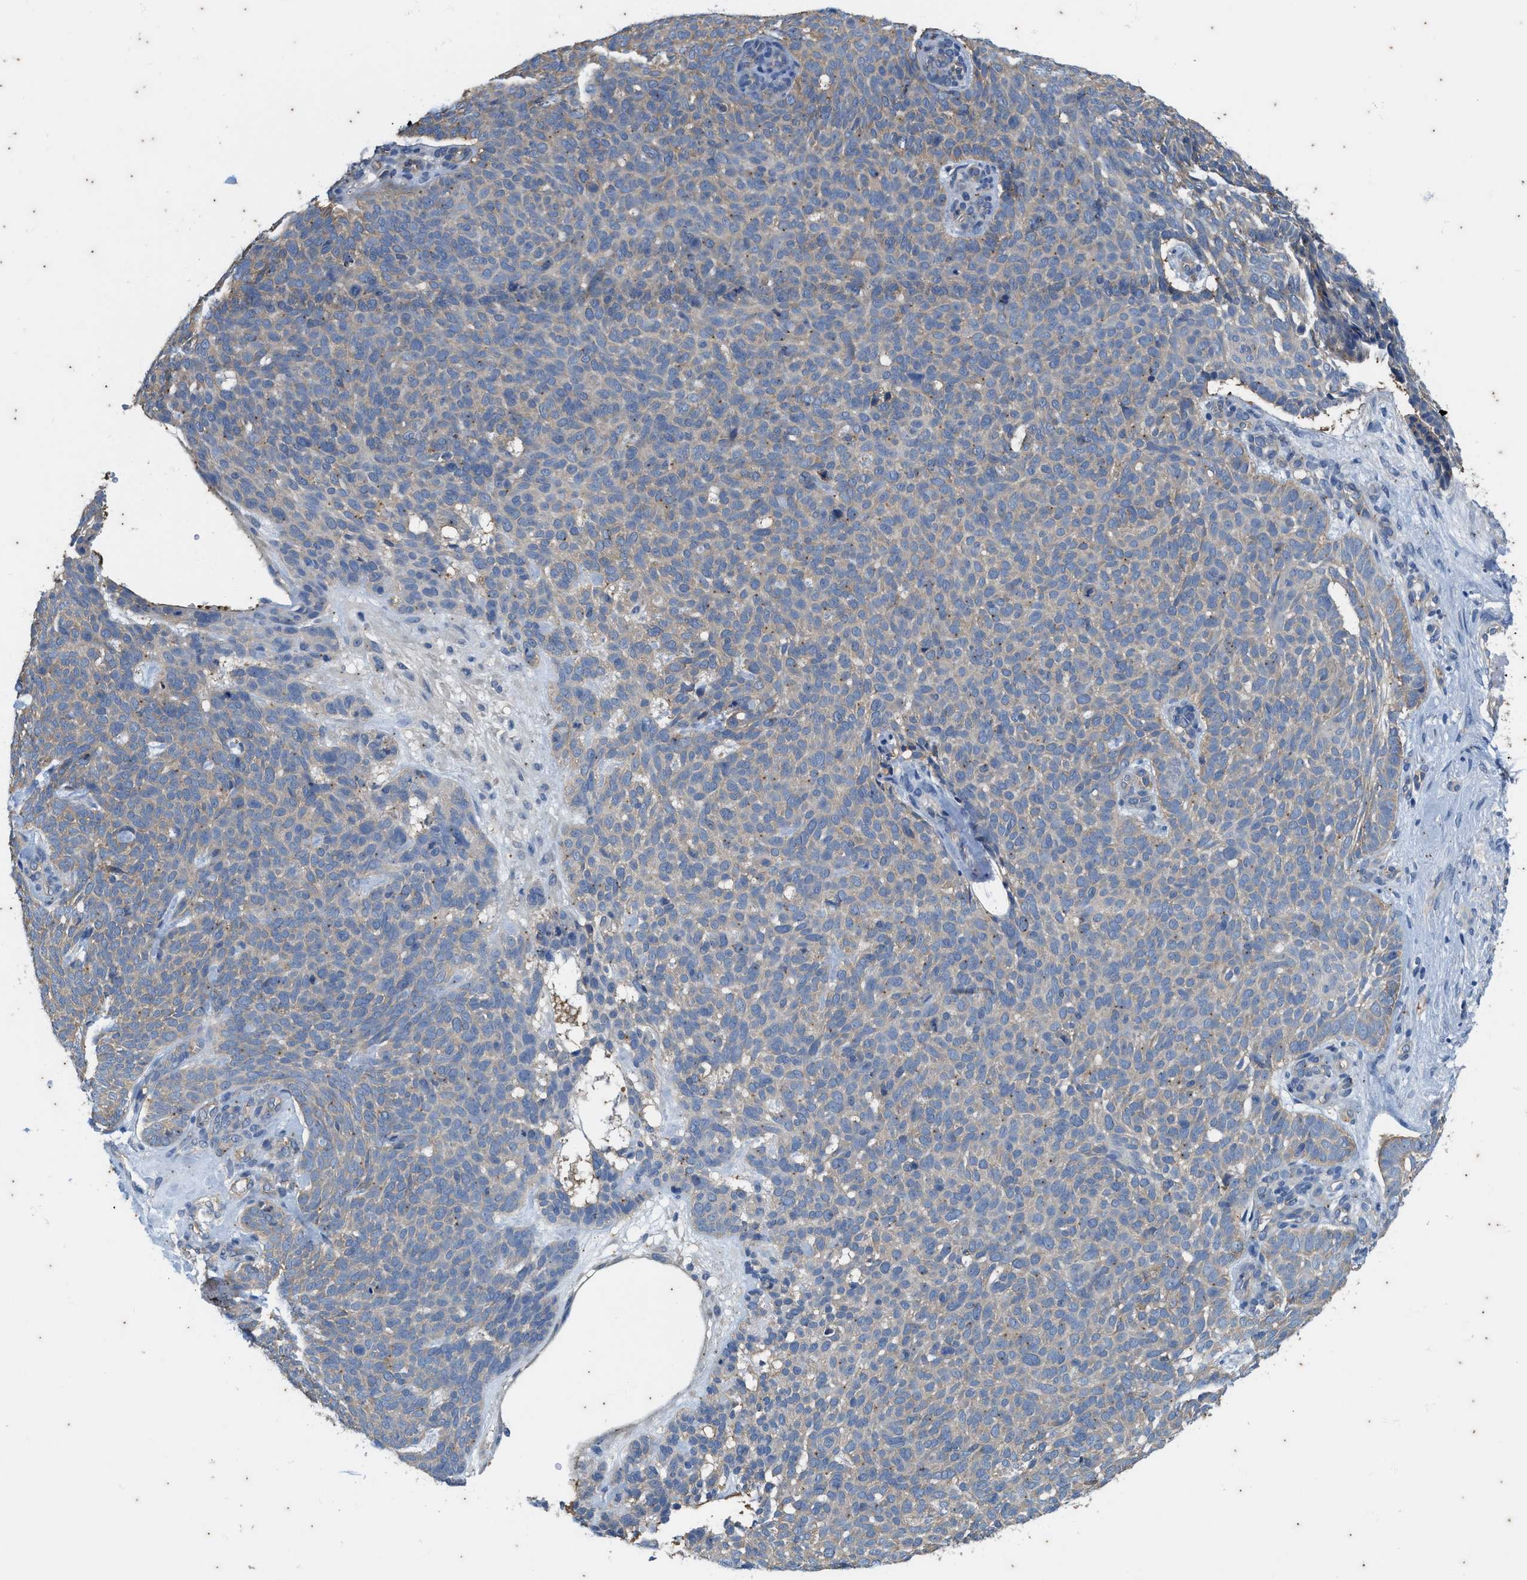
{"staining": {"intensity": "negative", "quantity": "none", "location": "none"}, "tissue": "skin cancer", "cell_type": "Tumor cells", "image_type": "cancer", "snomed": [{"axis": "morphology", "description": "Basal cell carcinoma"}, {"axis": "topography", "description": "Skin"}], "caption": "This image is of basal cell carcinoma (skin) stained with IHC to label a protein in brown with the nuclei are counter-stained blue. There is no staining in tumor cells.", "gene": "COX19", "patient": {"sex": "male", "age": 61}}